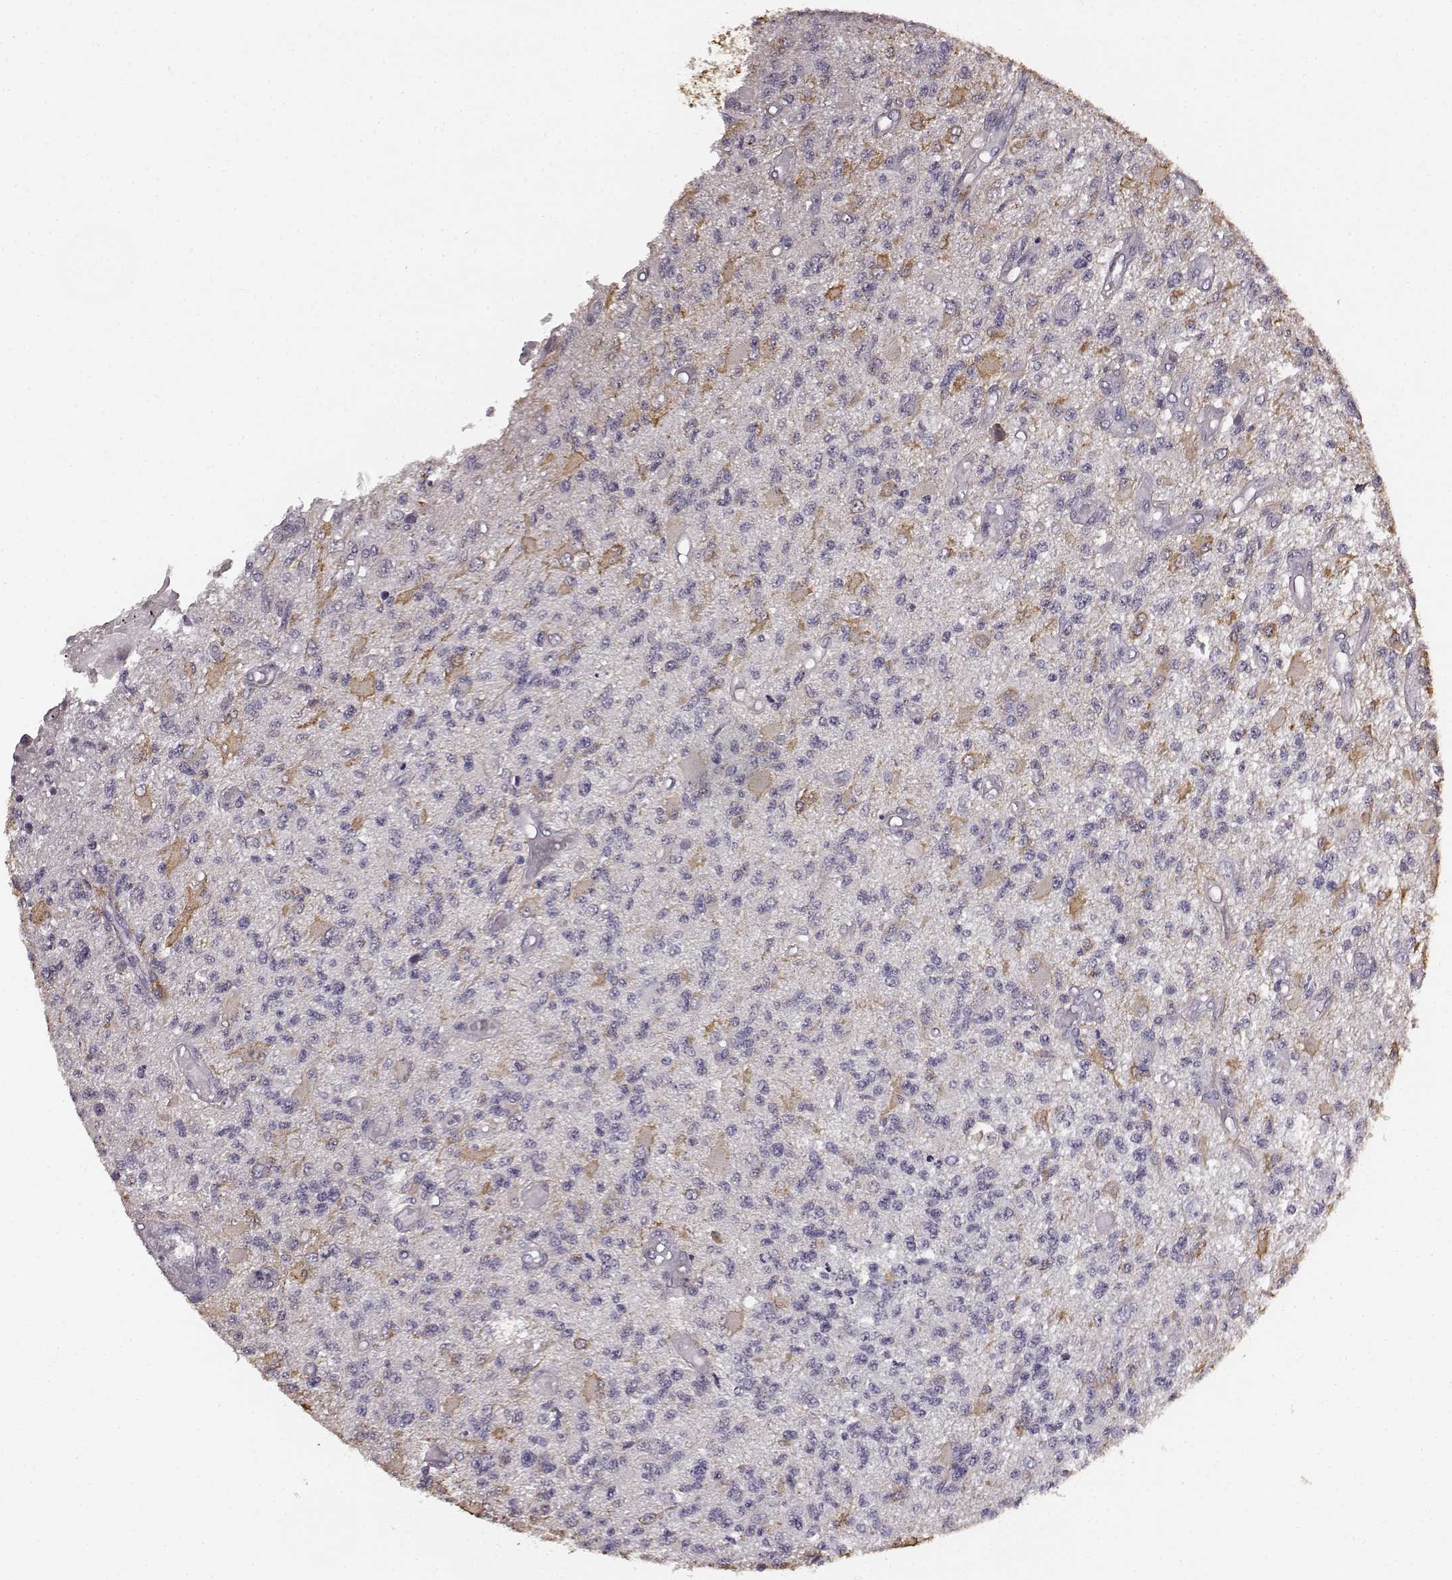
{"staining": {"intensity": "negative", "quantity": "none", "location": "none"}, "tissue": "glioma", "cell_type": "Tumor cells", "image_type": "cancer", "snomed": [{"axis": "morphology", "description": "Glioma, malignant, High grade"}, {"axis": "topography", "description": "Brain"}], "caption": "Immunohistochemistry of glioma shows no staining in tumor cells.", "gene": "RIT2", "patient": {"sex": "female", "age": 63}}